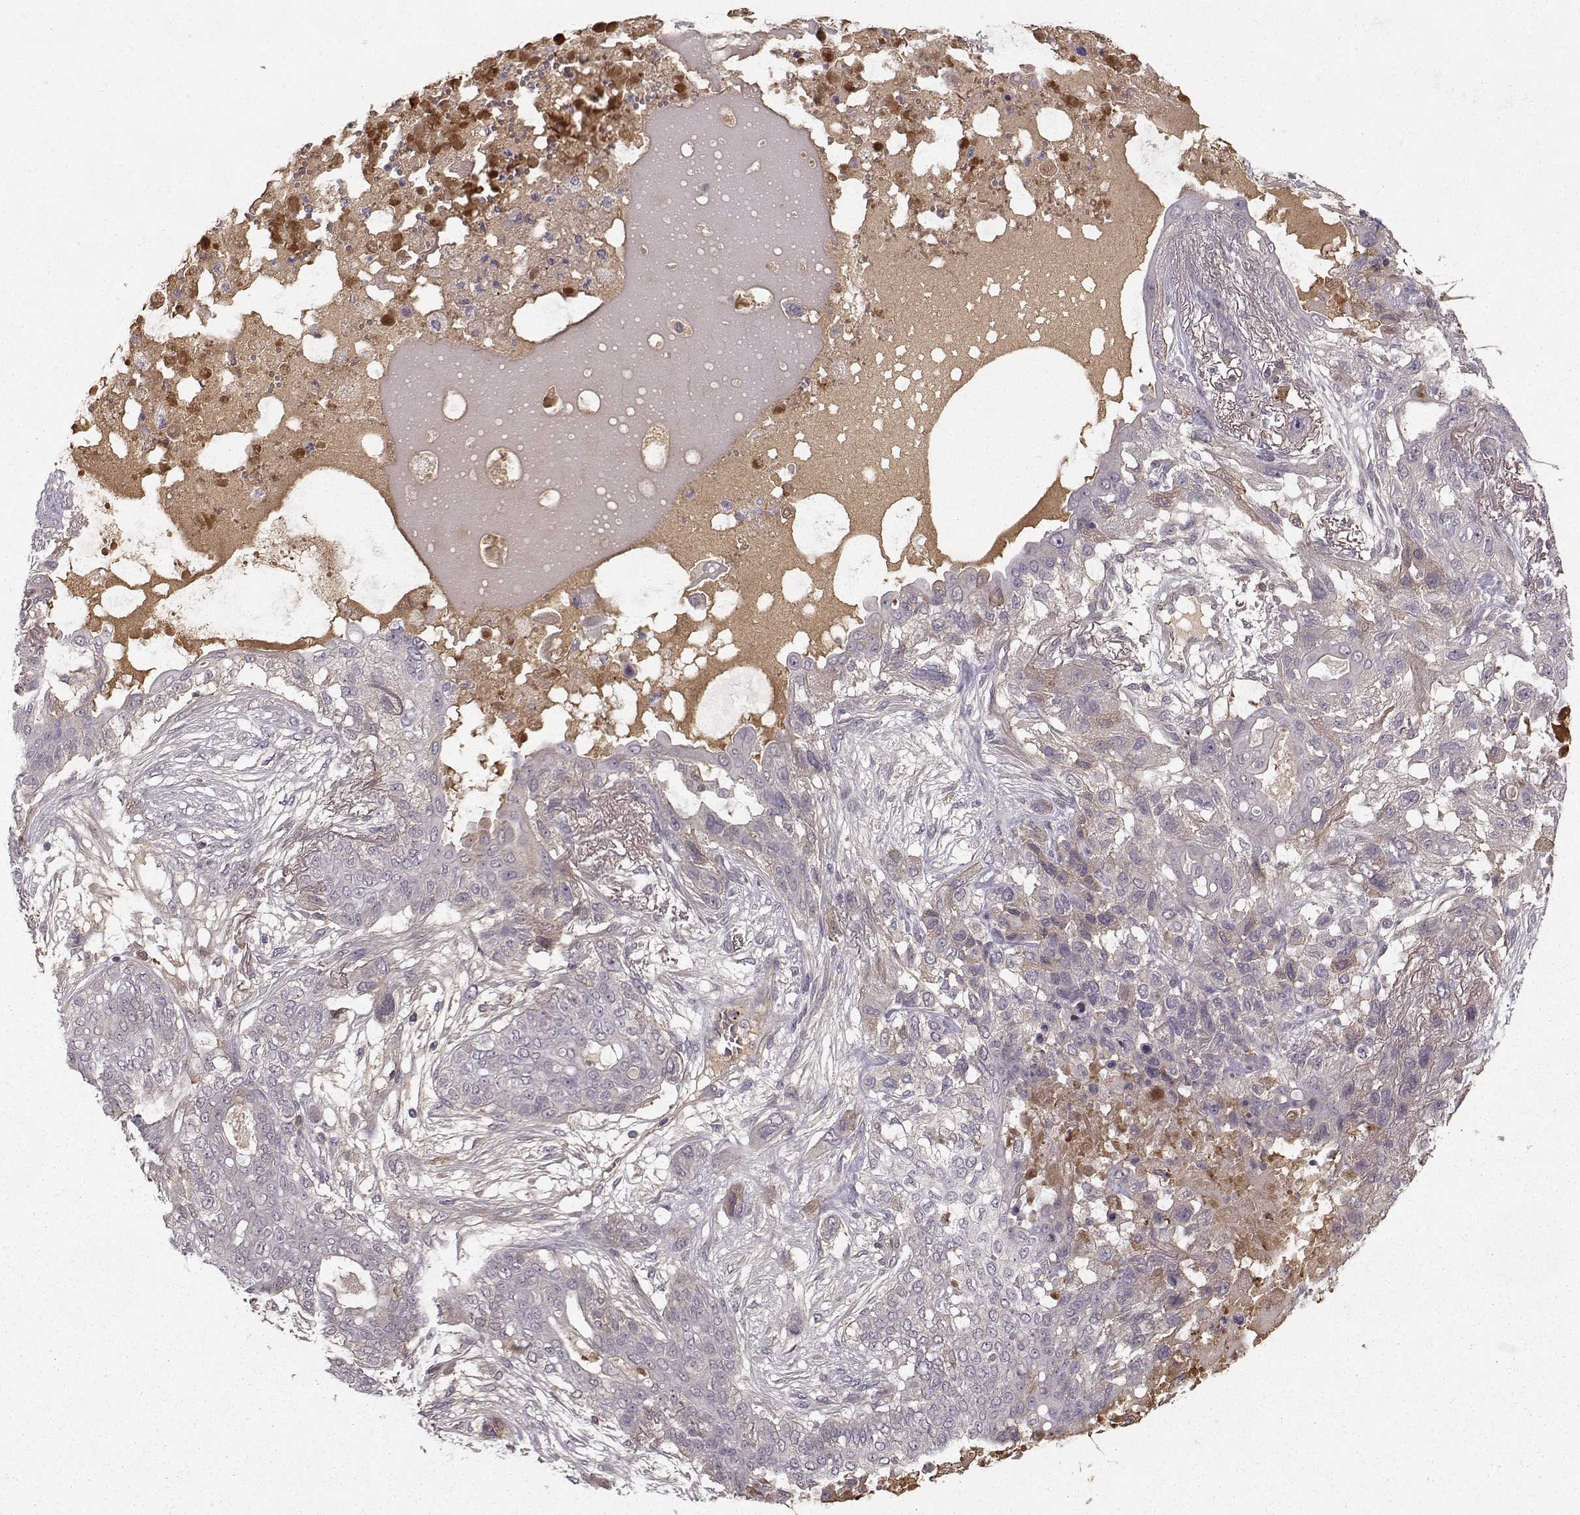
{"staining": {"intensity": "negative", "quantity": "none", "location": "none"}, "tissue": "lung cancer", "cell_type": "Tumor cells", "image_type": "cancer", "snomed": [{"axis": "morphology", "description": "Squamous cell carcinoma, NOS"}, {"axis": "topography", "description": "Lung"}], "caption": "Tumor cells are negative for protein expression in human lung squamous cell carcinoma.", "gene": "WNT6", "patient": {"sex": "female", "age": 70}}